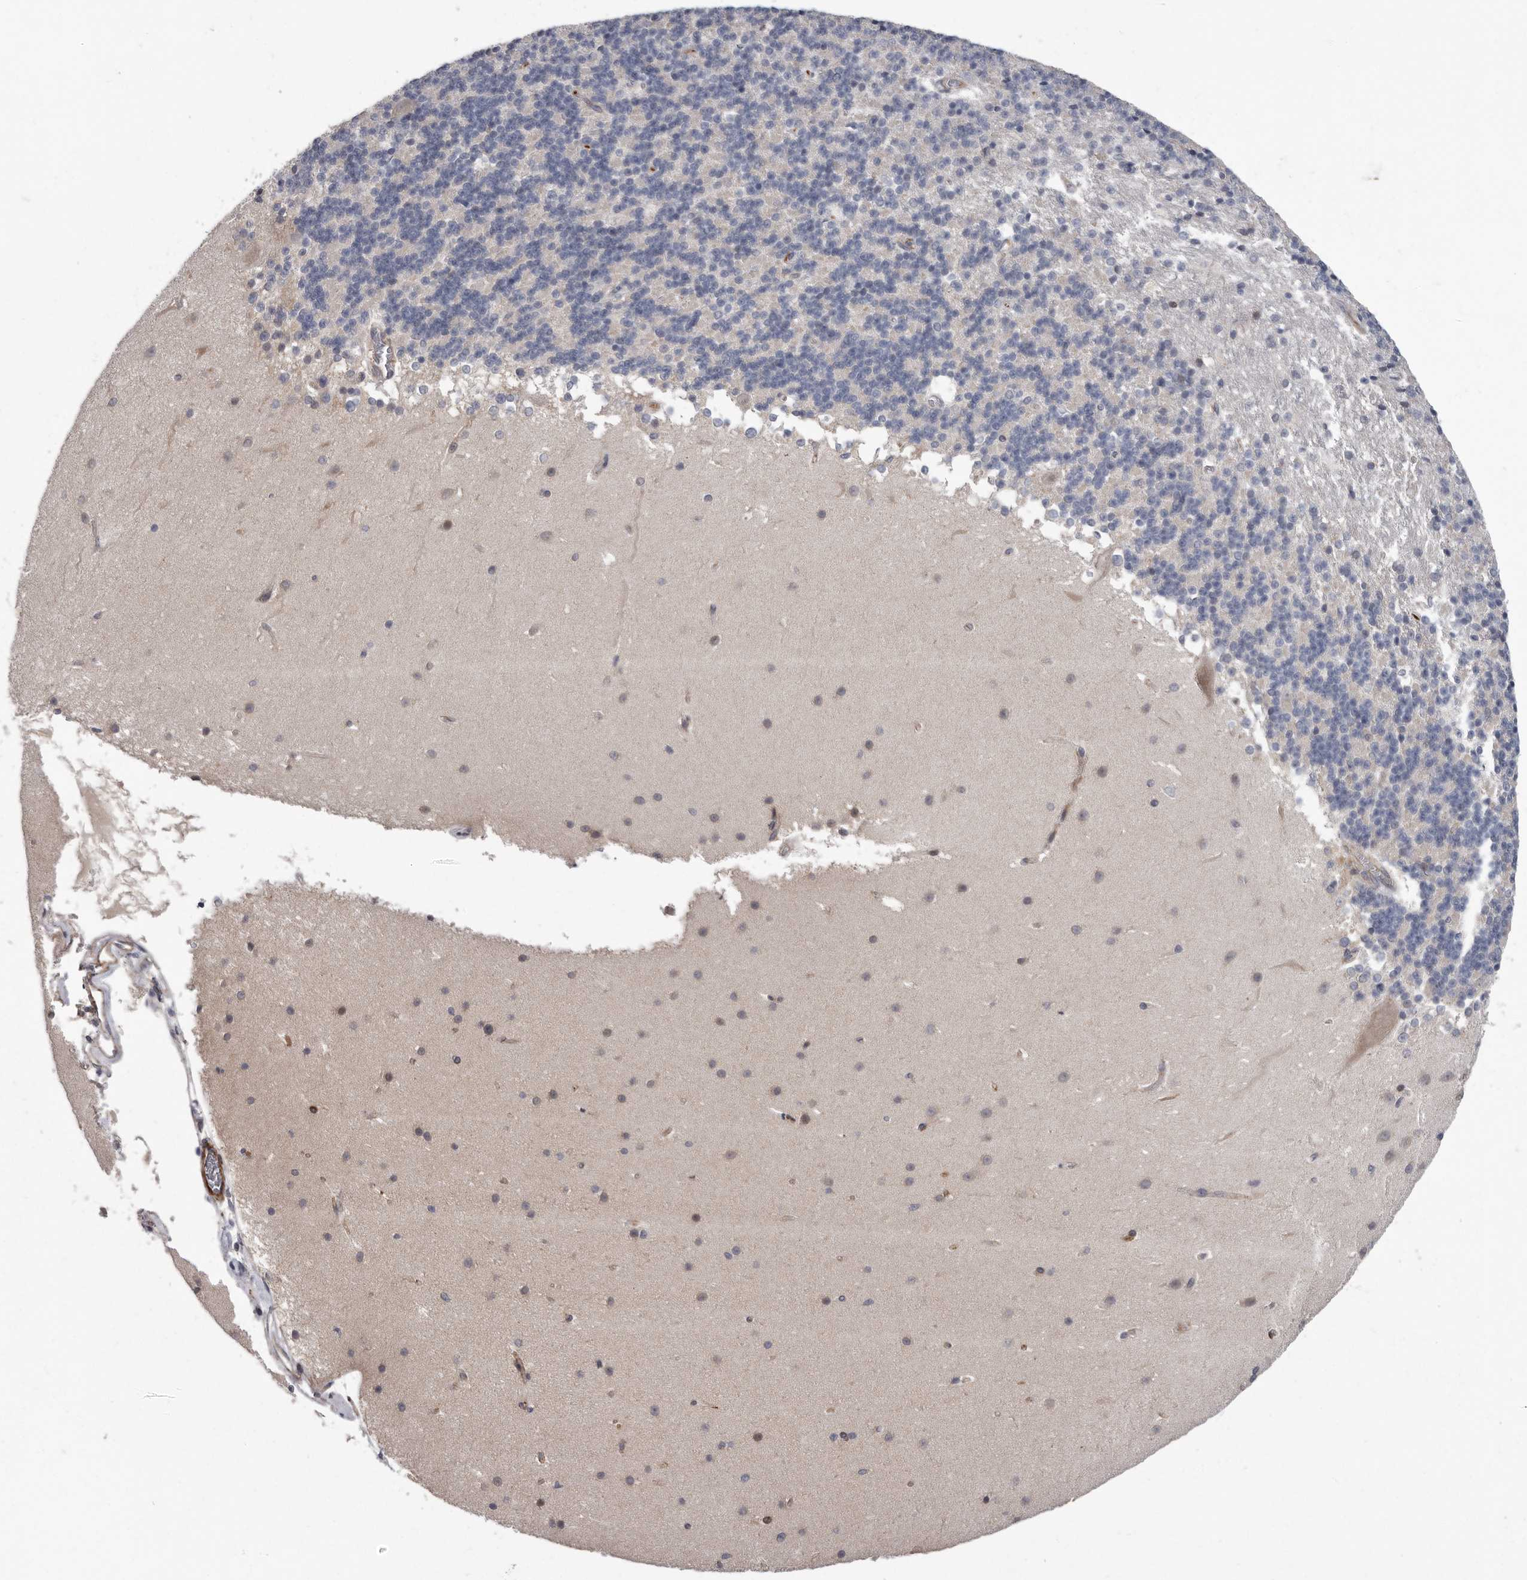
{"staining": {"intensity": "negative", "quantity": "none", "location": "none"}, "tissue": "cerebellum", "cell_type": "Cells in granular layer", "image_type": "normal", "snomed": [{"axis": "morphology", "description": "Normal tissue, NOS"}, {"axis": "topography", "description": "Cerebellum"}], "caption": "Immunohistochemistry micrograph of normal cerebellum: cerebellum stained with DAB (3,3'-diaminobenzidine) shows no significant protein expression in cells in granular layer. (Stains: DAB immunohistochemistry (IHC) with hematoxylin counter stain, Microscopy: brightfield microscopy at high magnification).", "gene": "ATXN3L", "patient": {"sex": "female", "age": 19}}